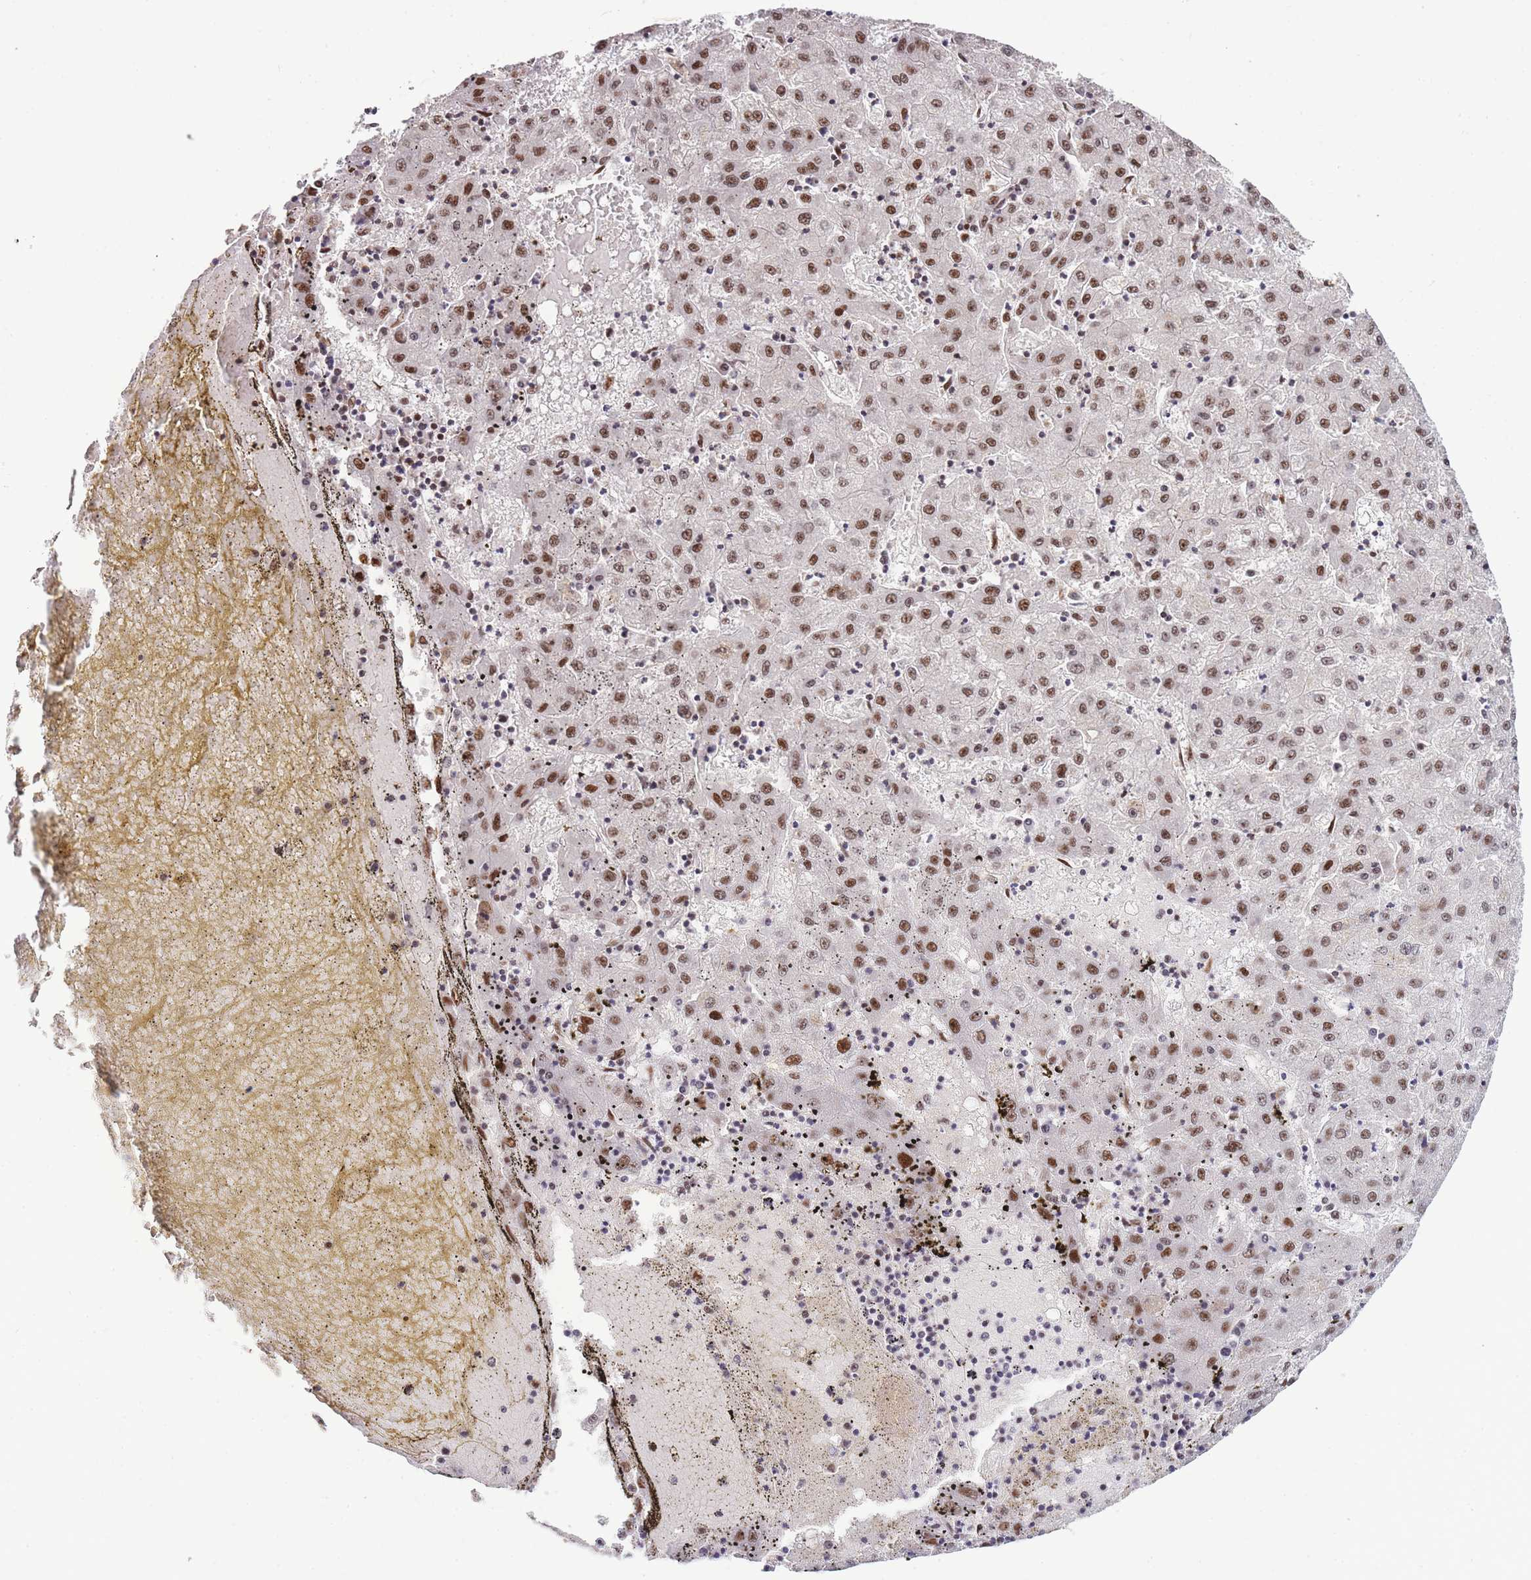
{"staining": {"intensity": "moderate", "quantity": ">75%", "location": "nuclear"}, "tissue": "liver cancer", "cell_type": "Tumor cells", "image_type": "cancer", "snomed": [{"axis": "morphology", "description": "Carcinoma, Hepatocellular, NOS"}, {"axis": "topography", "description": "Liver"}], "caption": "The image exhibits a brown stain indicating the presence of a protein in the nuclear of tumor cells in liver cancer. (Brightfield microscopy of DAB IHC at high magnification).", "gene": "PRKDC", "patient": {"sex": "male", "age": 72}}